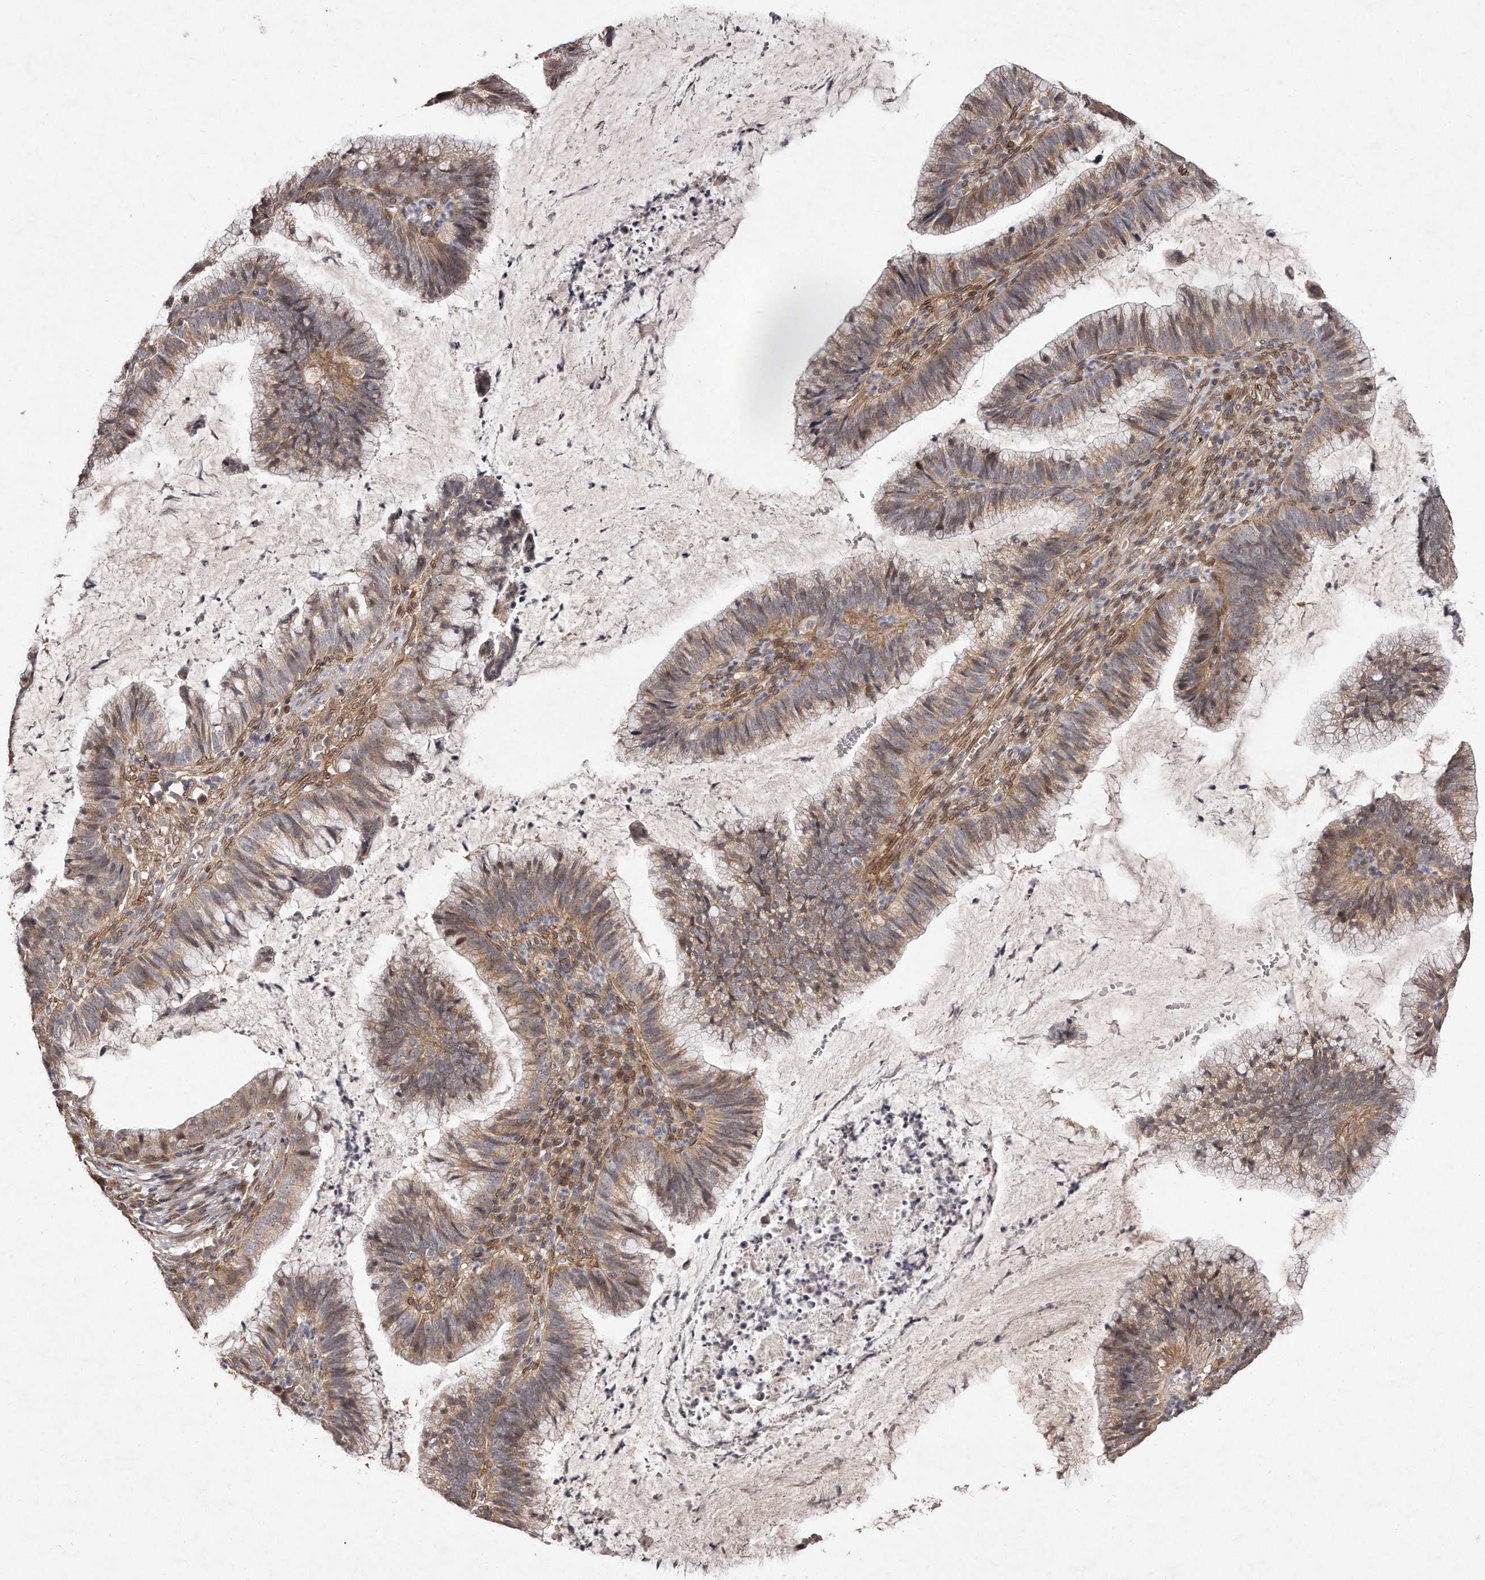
{"staining": {"intensity": "moderate", "quantity": "25%-75%", "location": "cytoplasmic/membranous,nuclear"}, "tissue": "cervical cancer", "cell_type": "Tumor cells", "image_type": "cancer", "snomed": [{"axis": "morphology", "description": "Adenocarcinoma, NOS"}, {"axis": "topography", "description": "Cervix"}], "caption": "An IHC histopathology image of neoplastic tissue is shown. Protein staining in brown shows moderate cytoplasmic/membranous and nuclear positivity in adenocarcinoma (cervical) within tumor cells.", "gene": "HASPIN", "patient": {"sex": "female", "age": 36}}